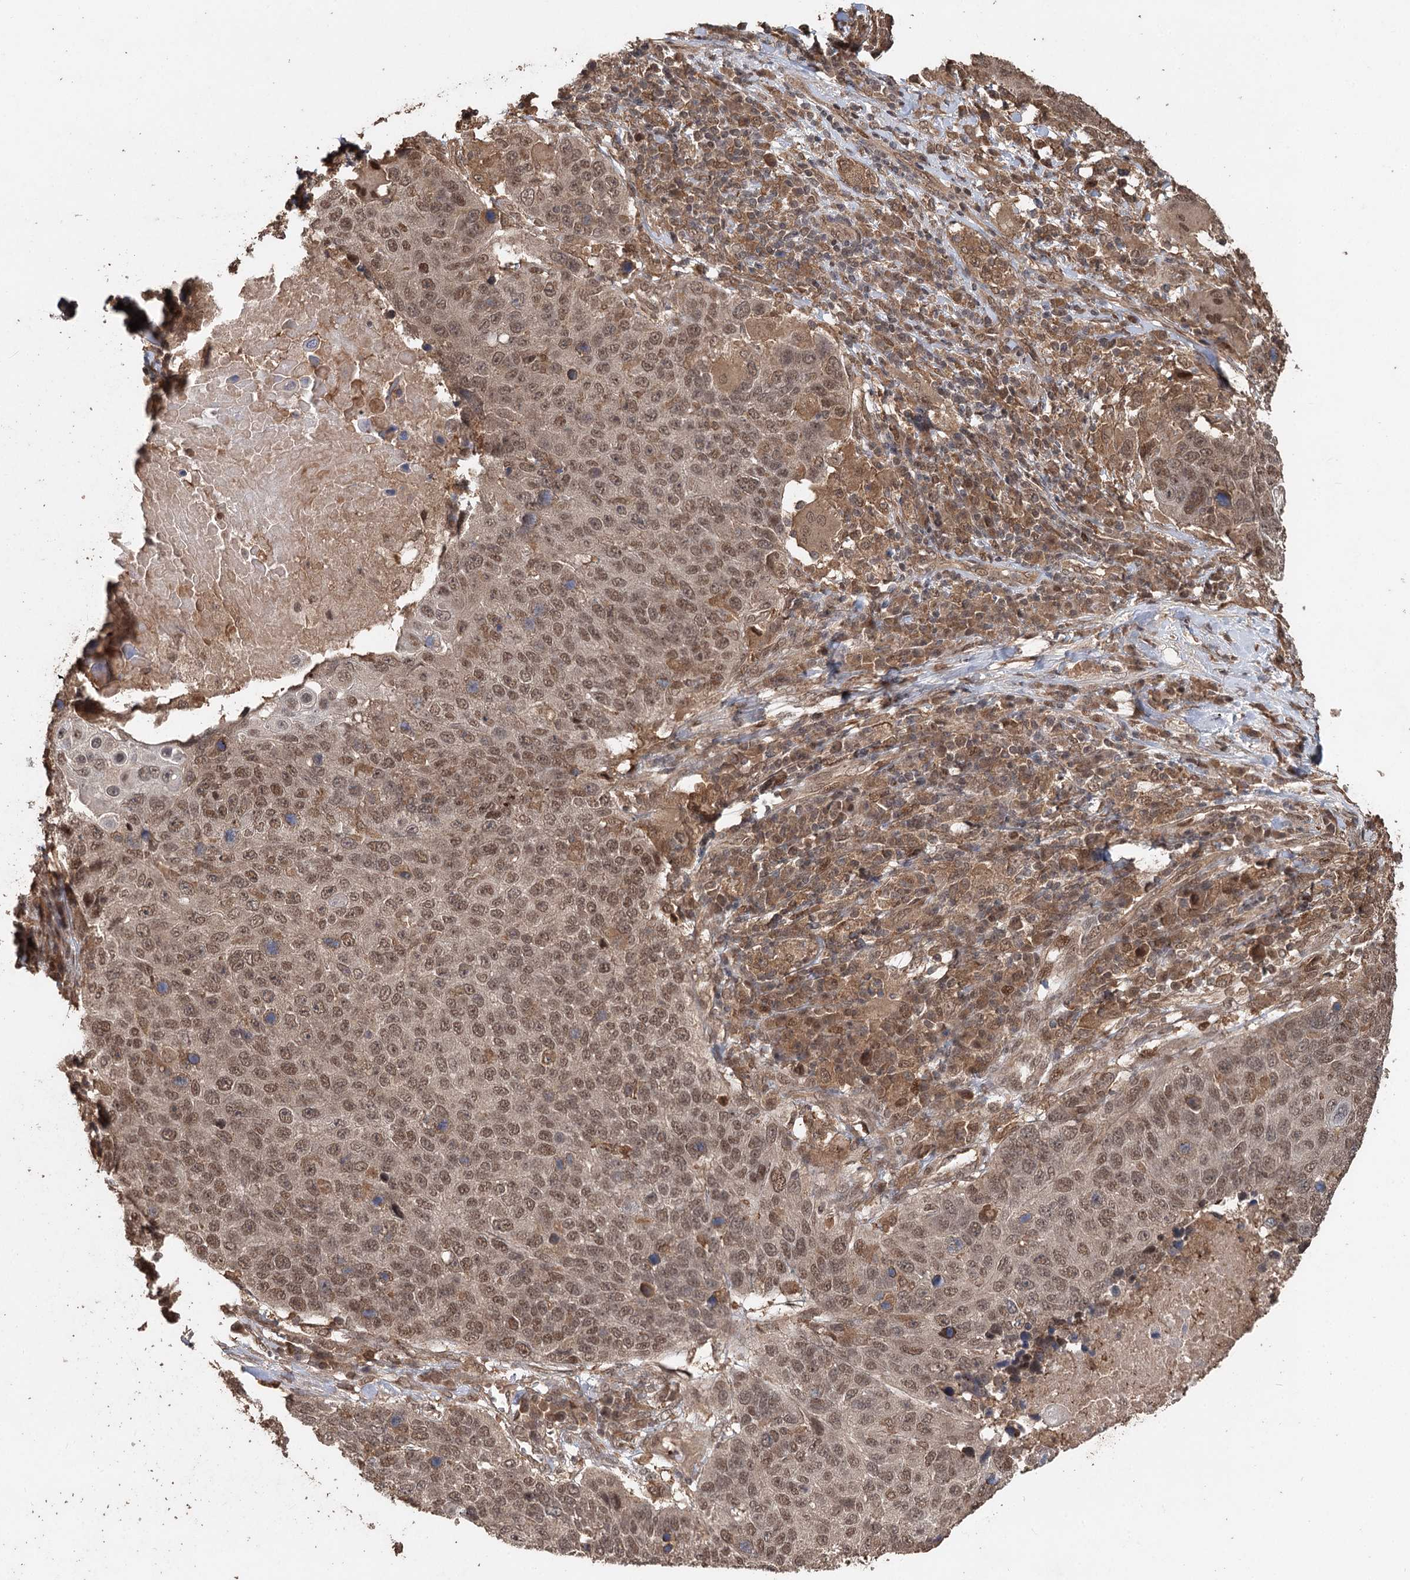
{"staining": {"intensity": "moderate", "quantity": ">75%", "location": "nuclear"}, "tissue": "lung cancer", "cell_type": "Tumor cells", "image_type": "cancer", "snomed": [{"axis": "morphology", "description": "Normal tissue, NOS"}, {"axis": "morphology", "description": "Squamous cell carcinoma, NOS"}, {"axis": "topography", "description": "Lymph node"}, {"axis": "topography", "description": "Lung"}], "caption": "Lung cancer stained with immunohistochemistry demonstrates moderate nuclear positivity in about >75% of tumor cells. (IHC, brightfield microscopy, high magnification).", "gene": "FBXO7", "patient": {"sex": "male", "age": 66}}